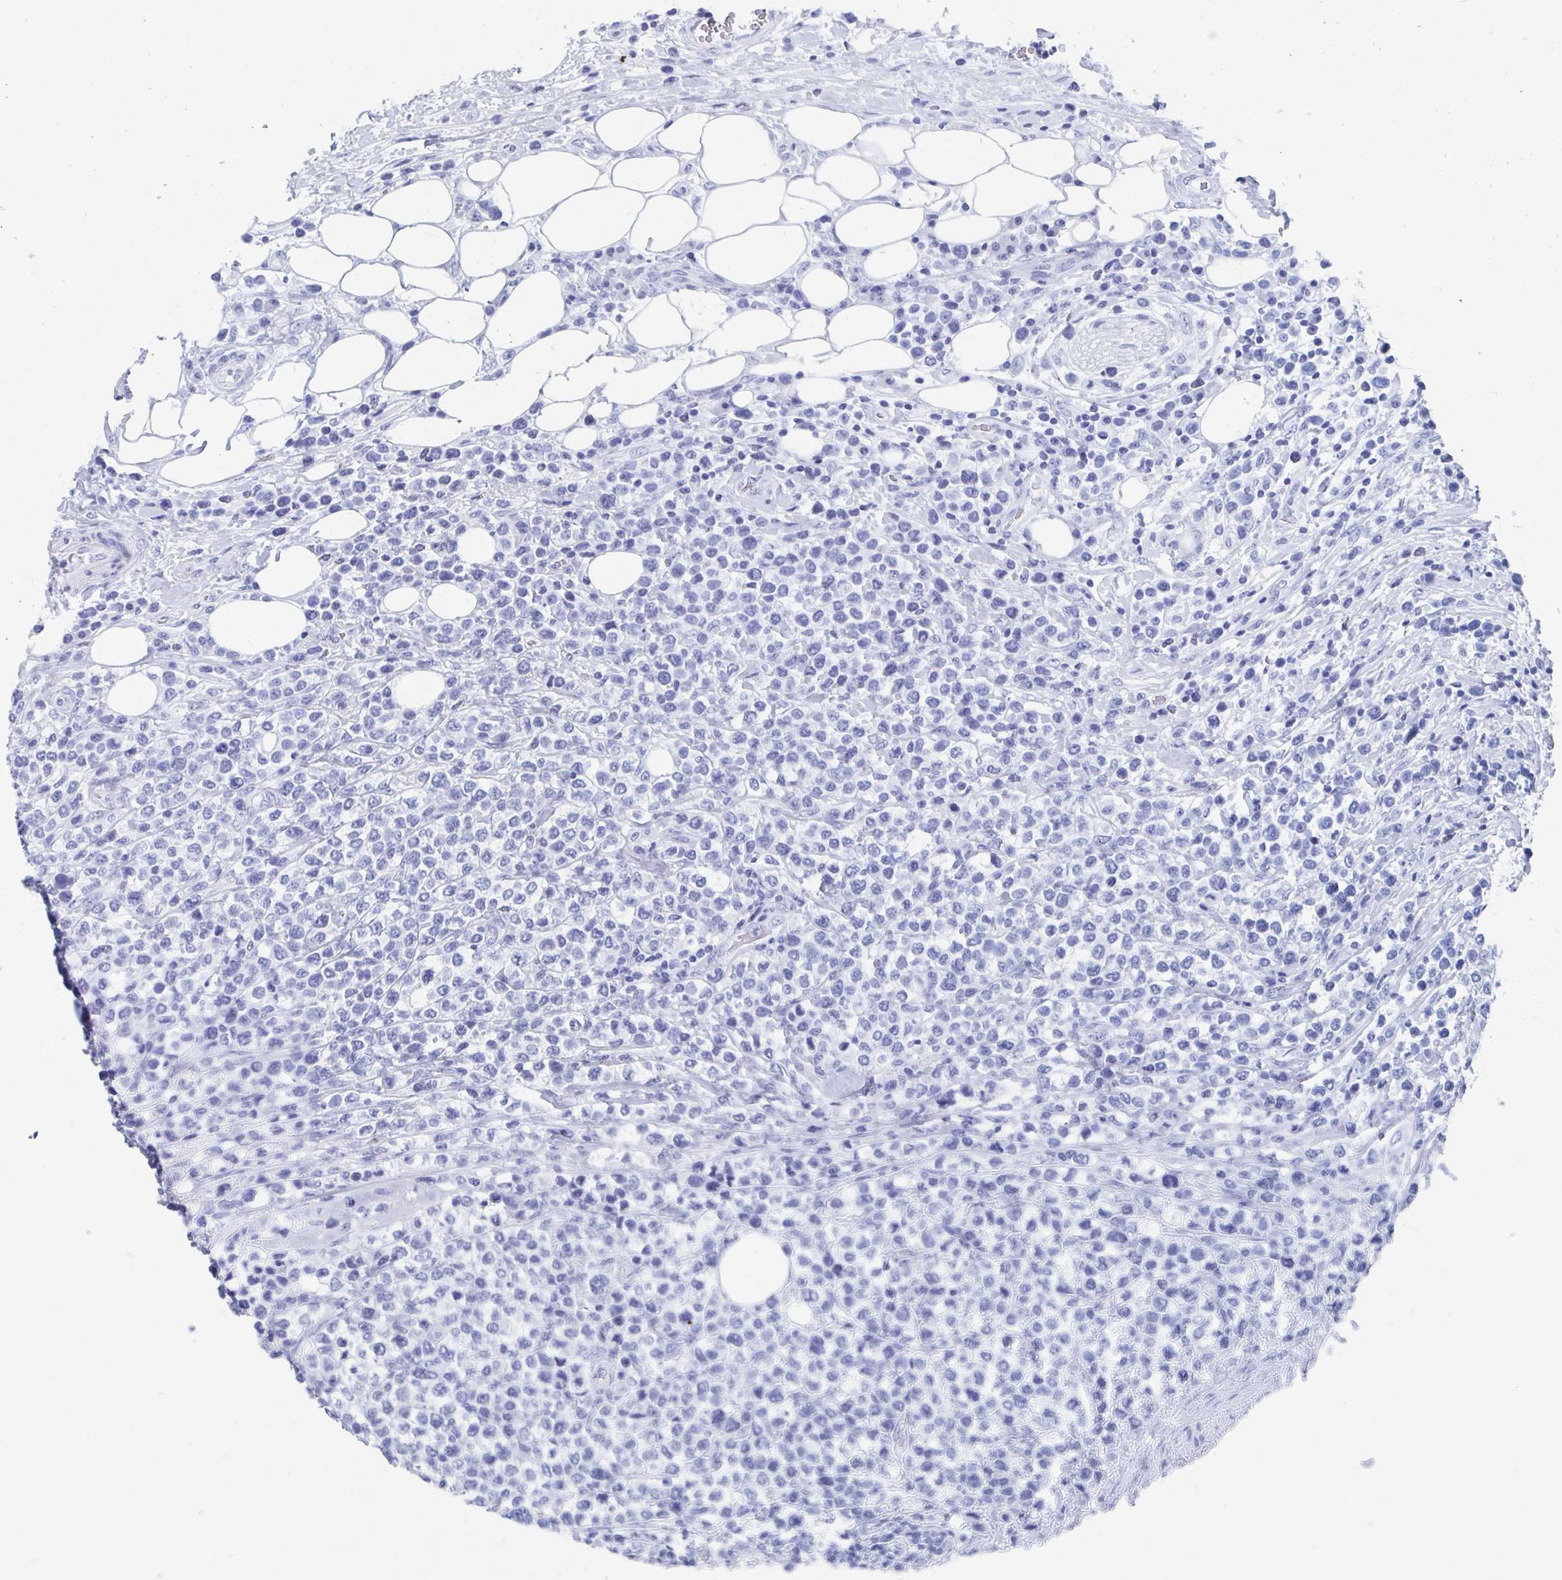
{"staining": {"intensity": "negative", "quantity": "none", "location": "none"}, "tissue": "lymphoma", "cell_type": "Tumor cells", "image_type": "cancer", "snomed": [{"axis": "morphology", "description": "Malignant lymphoma, non-Hodgkin's type, High grade"}, {"axis": "topography", "description": "Soft tissue"}], "caption": "This is an immunohistochemistry histopathology image of human malignant lymphoma, non-Hodgkin's type (high-grade). There is no positivity in tumor cells.", "gene": "HDGFL1", "patient": {"sex": "female", "age": 56}}